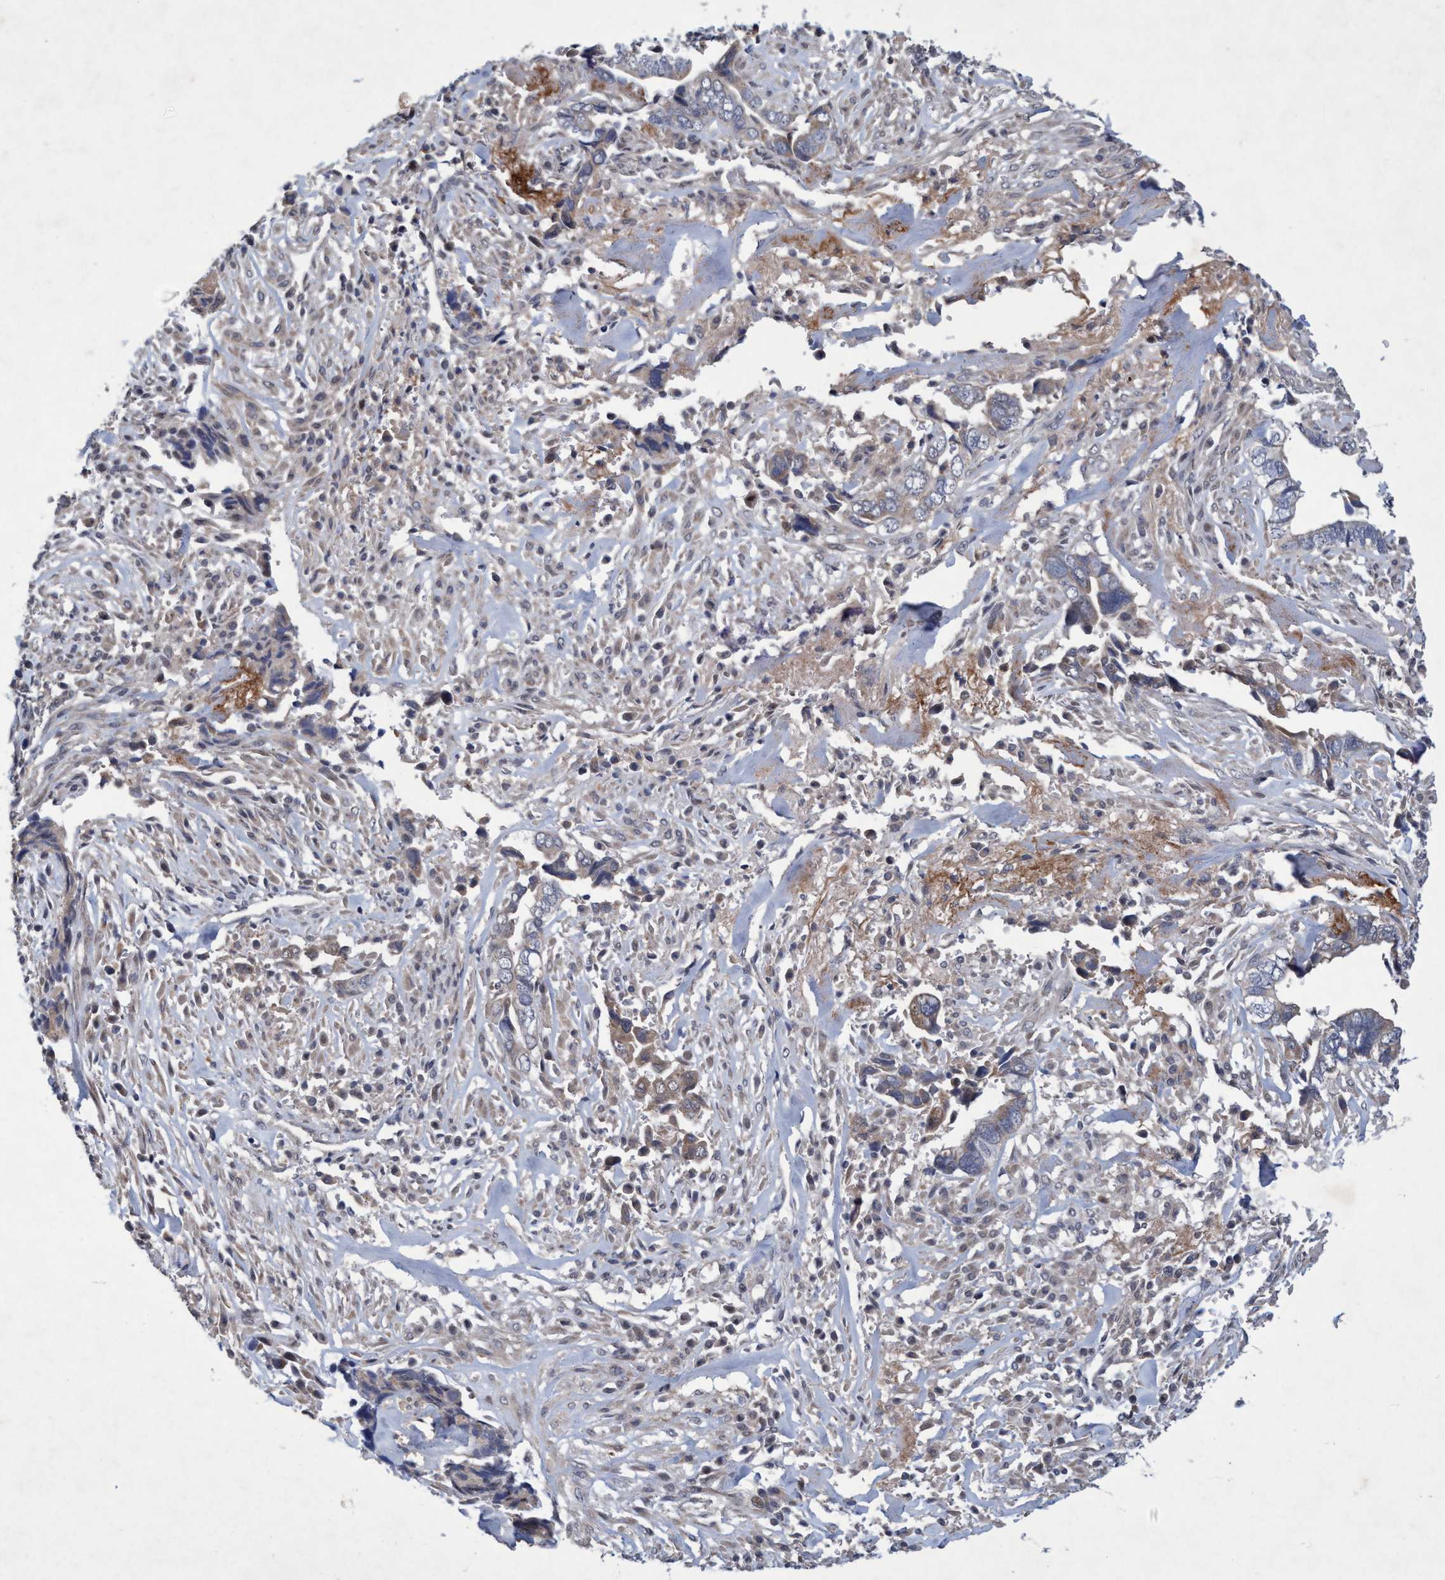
{"staining": {"intensity": "weak", "quantity": "<25%", "location": "cytoplasmic/membranous"}, "tissue": "liver cancer", "cell_type": "Tumor cells", "image_type": "cancer", "snomed": [{"axis": "morphology", "description": "Cholangiocarcinoma"}, {"axis": "topography", "description": "Liver"}], "caption": "Immunohistochemistry (IHC) photomicrograph of neoplastic tissue: cholangiocarcinoma (liver) stained with DAB (3,3'-diaminobenzidine) displays no significant protein expression in tumor cells. (DAB (3,3'-diaminobenzidine) immunohistochemistry (IHC) with hematoxylin counter stain).", "gene": "ZNF677", "patient": {"sex": "female", "age": 79}}